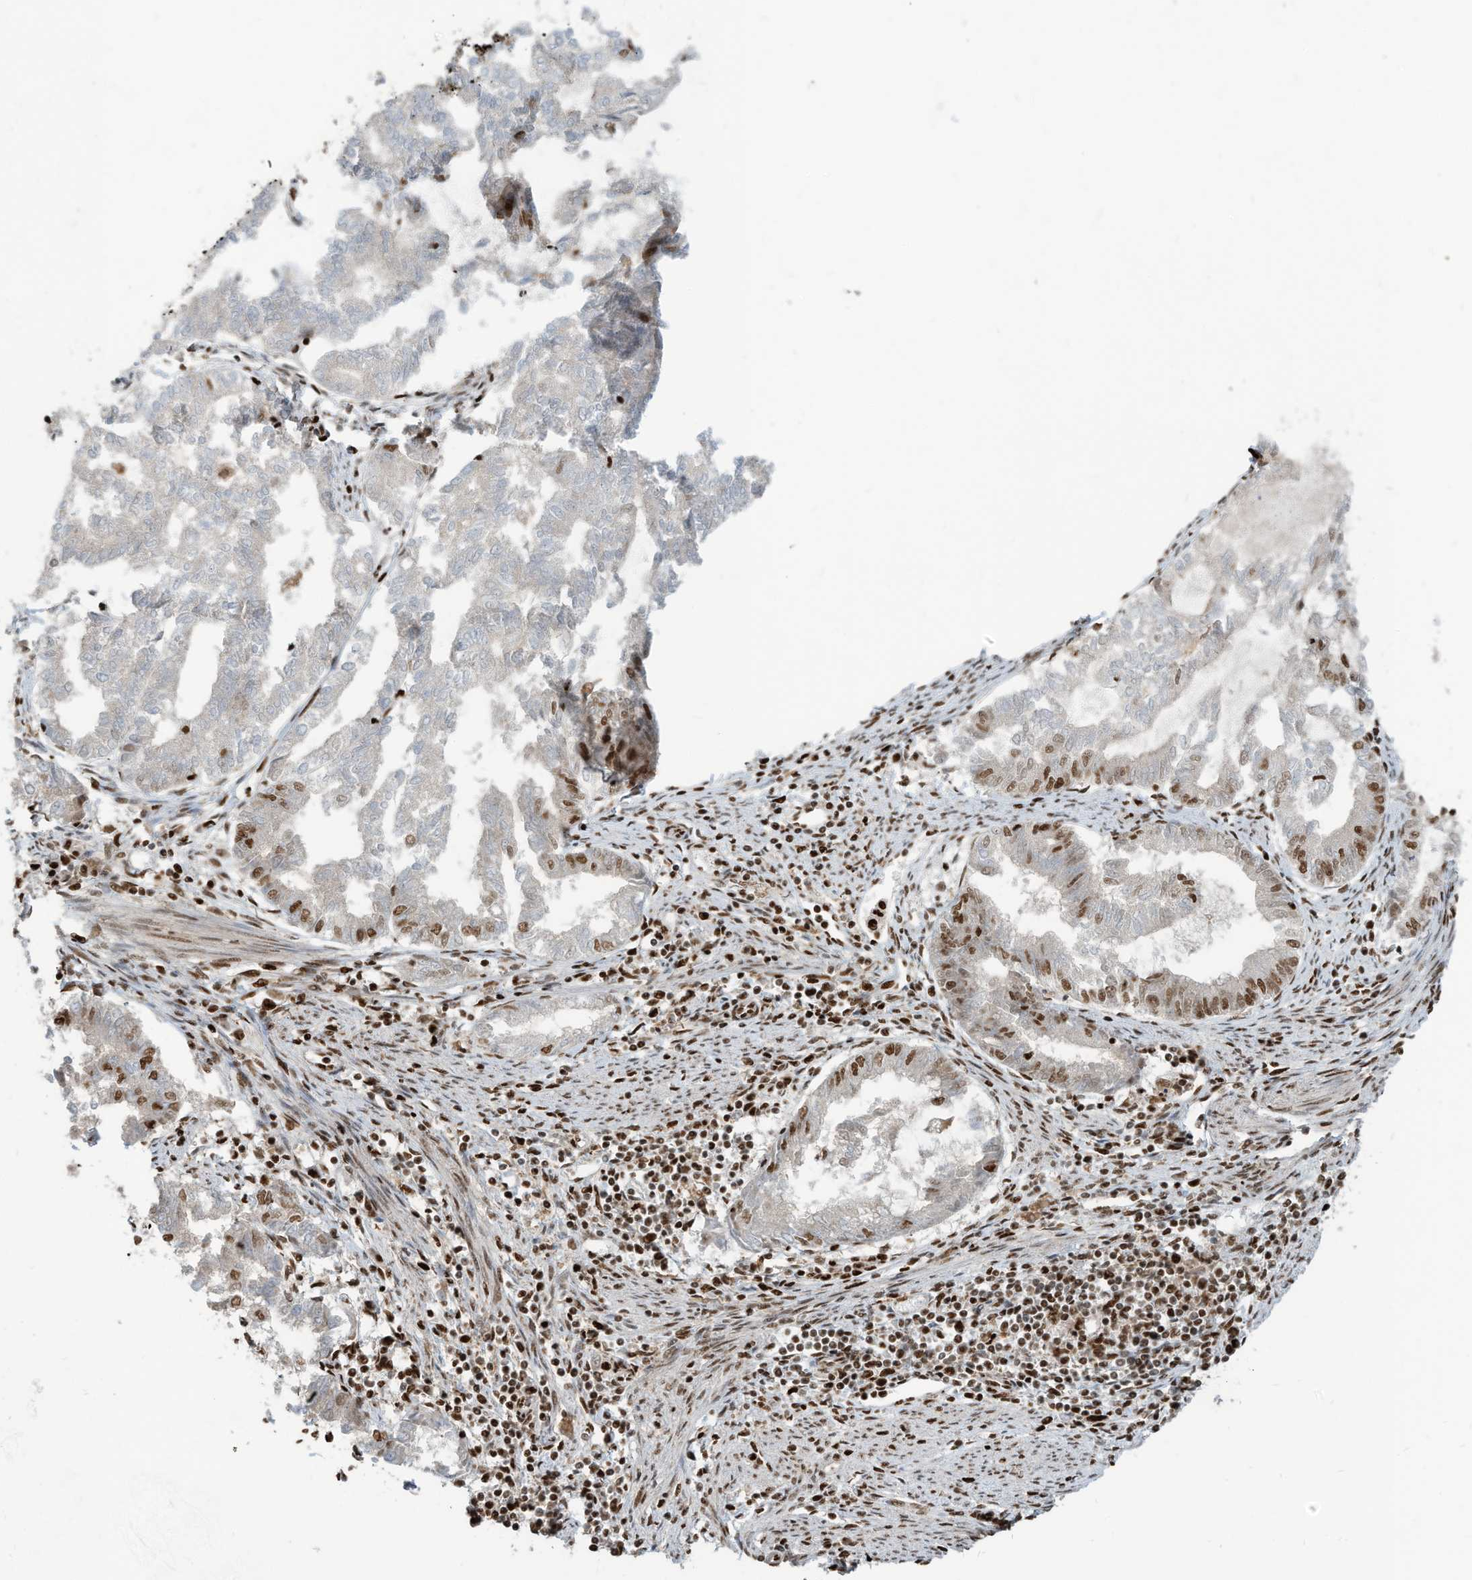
{"staining": {"intensity": "moderate", "quantity": ">75%", "location": "nuclear"}, "tissue": "endometrial cancer", "cell_type": "Tumor cells", "image_type": "cancer", "snomed": [{"axis": "morphology", "description": "Adenocarcinoma, NOS"}, {"axis": "topography", "description": "Endometrium"}], "caption": "Protein expression by immunohistochemistry exhibits moderate nuclear positivity in approximately >75% of tumor cells in adenocarcinoma (endometrial). Using DAB (3,3'-diaminobenzidine) (brown) and hematoxylin (blue) stains, captured at high magnification using brightfield microscopy.", "gene": "SAMD15", "patient": {"sex": "female", "age": 79}}